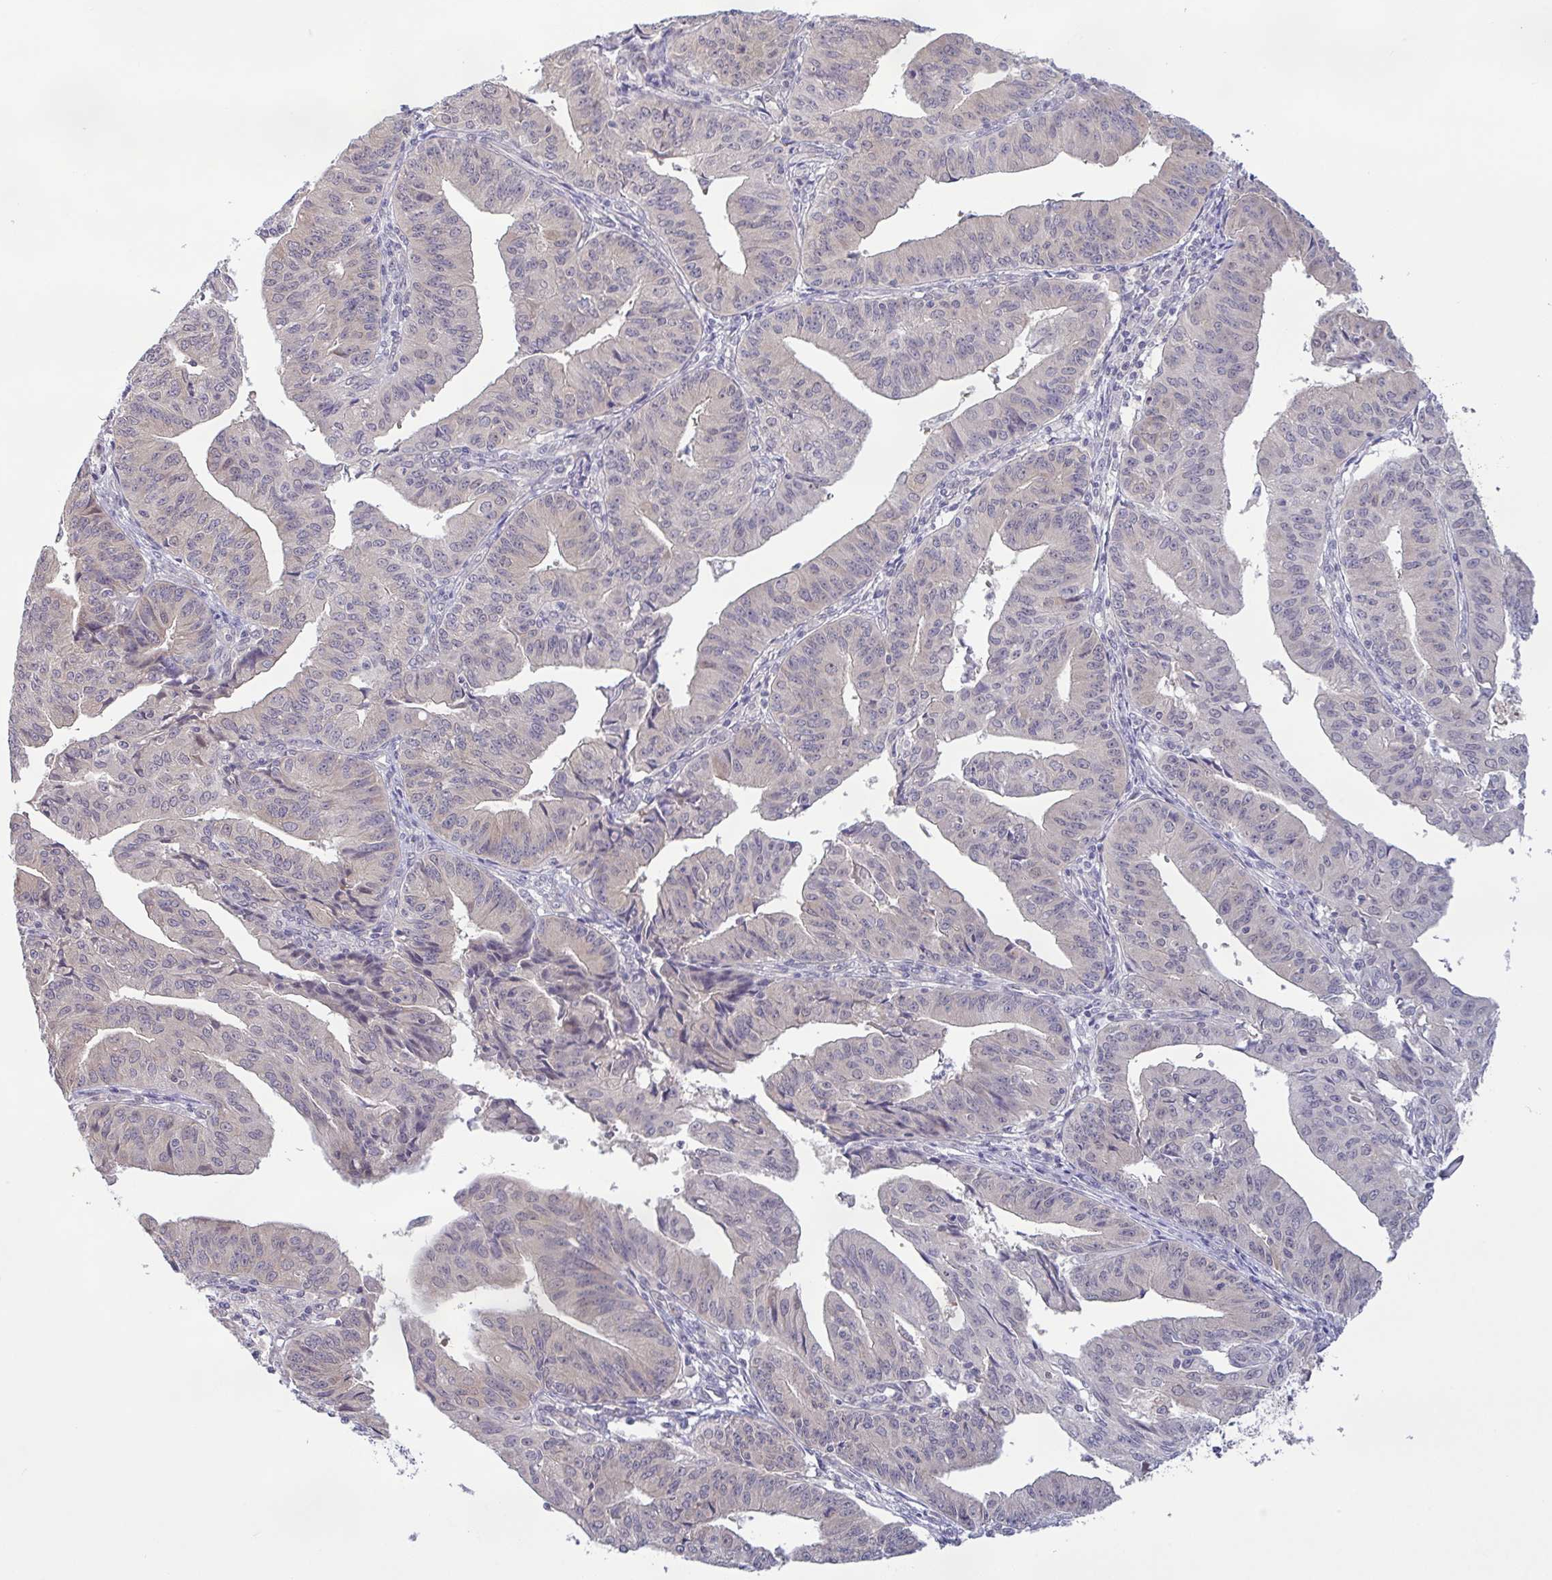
{"staining": {"intensity": "weak", "quantity": "<25%", "location": "cytoplasmic/membranous"}, "tissue": "endometrial cancer", "cell_type": "Tumor cells", "image_type": "cancer", "snomed": [{"axis": "morphology", "description": "Adenocarcinoma, NOS"}, {"axis": "topography", "description": "Endometrium"}], "caption": "An immunohistochemistry image of endometrial adenocarcinoma is shown. There is no staining in tumor cells of endometrial adenocarcinoma. (DAB (3,3'-diaminobenzidine) IHC, high magnification).", "gene": "HYPK", "patient": {"sex": "female", "age": 56}}